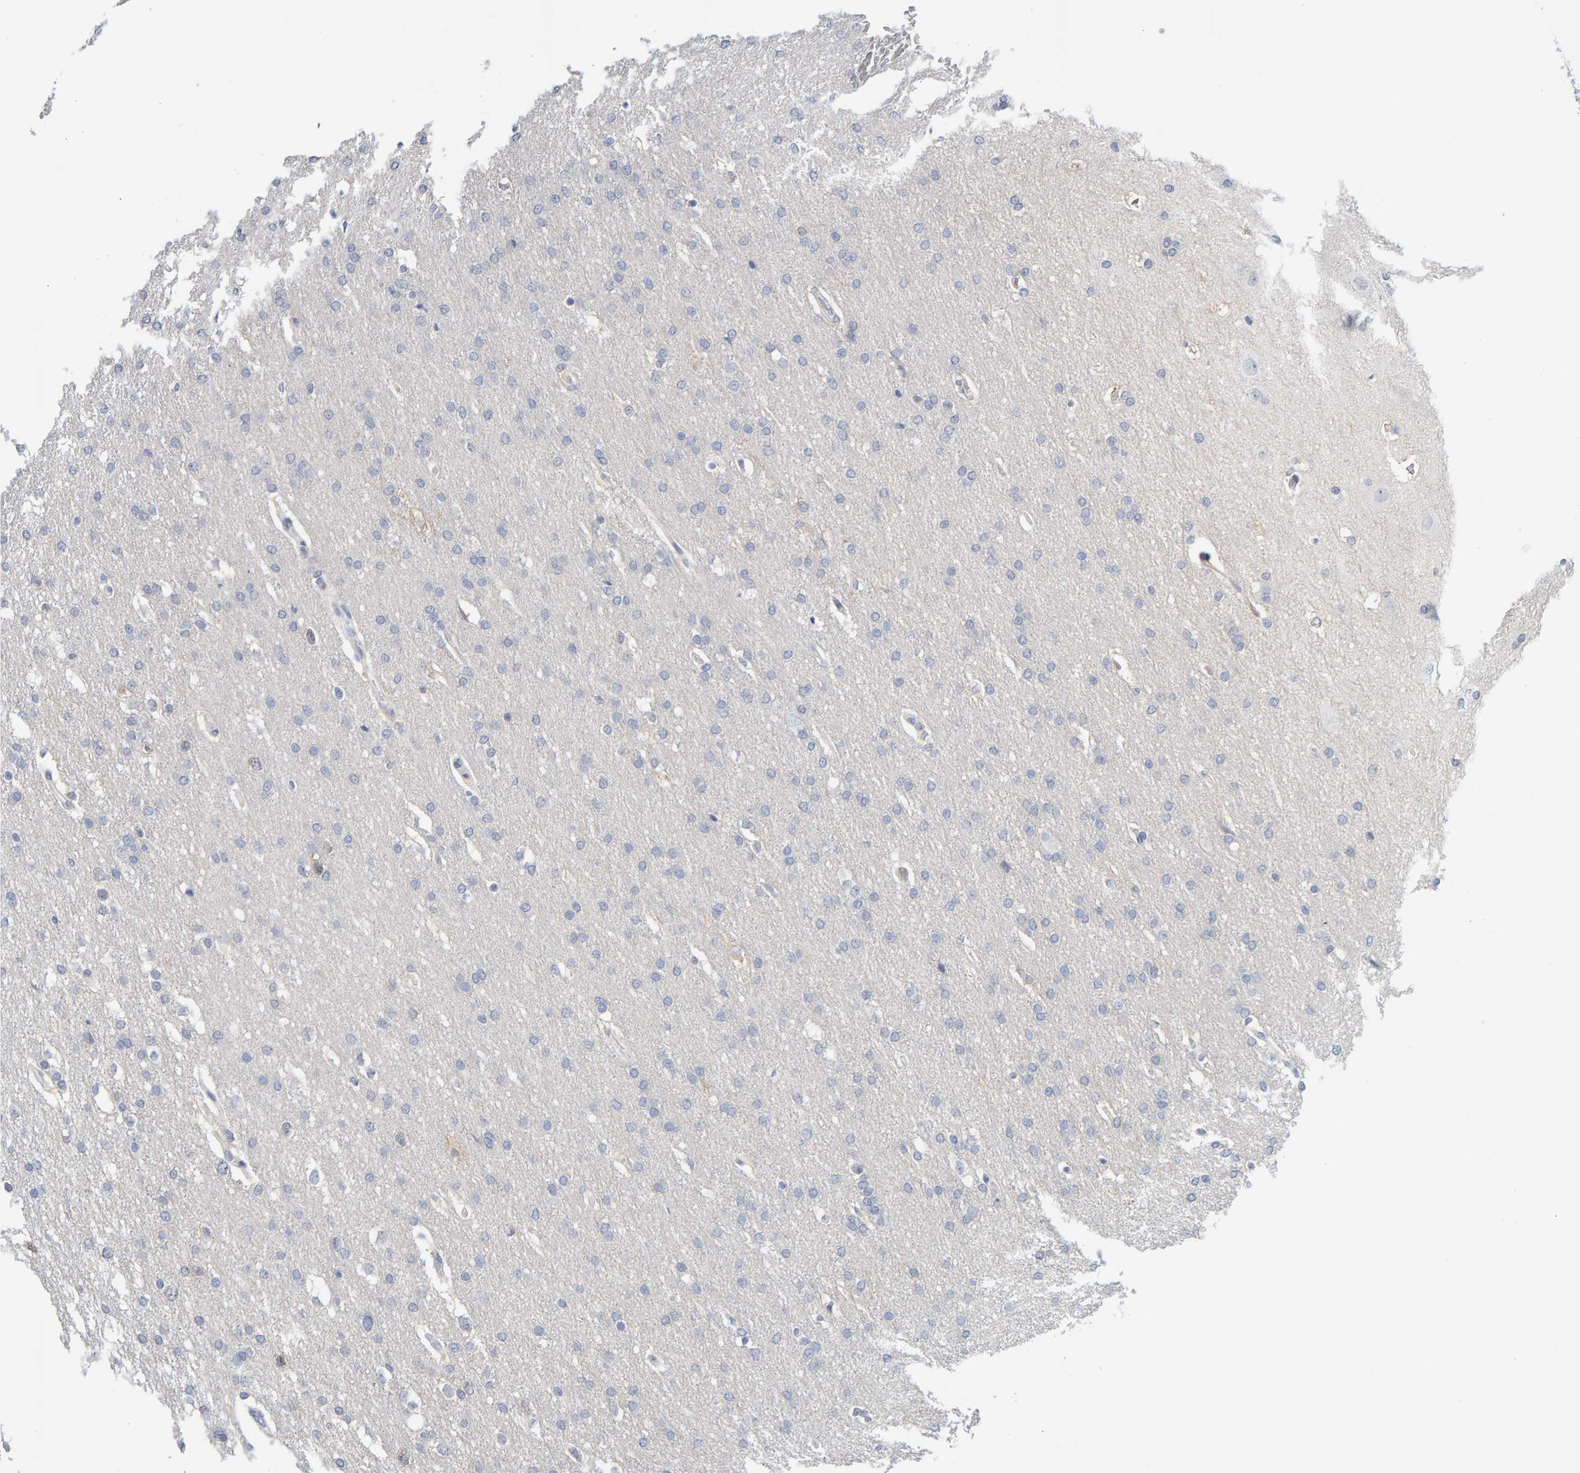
{"staining": {"intensity": "negative", "quantity": "none", "location": "none"}, "tissue": "glioma", "cell_type": "Tumor cells", "image_type": "cancer", "snomed": [{"axis": "morphology", "description": "Glioma, malignant, Low grade"}, {"axis": "topography", "description": "Brain"}], "caption": "Tumor cells are negative for brown protein staining in low-grade glioma (malignant).", "gene": "CTH", "patient": {"sex": "female", "age": 37}}